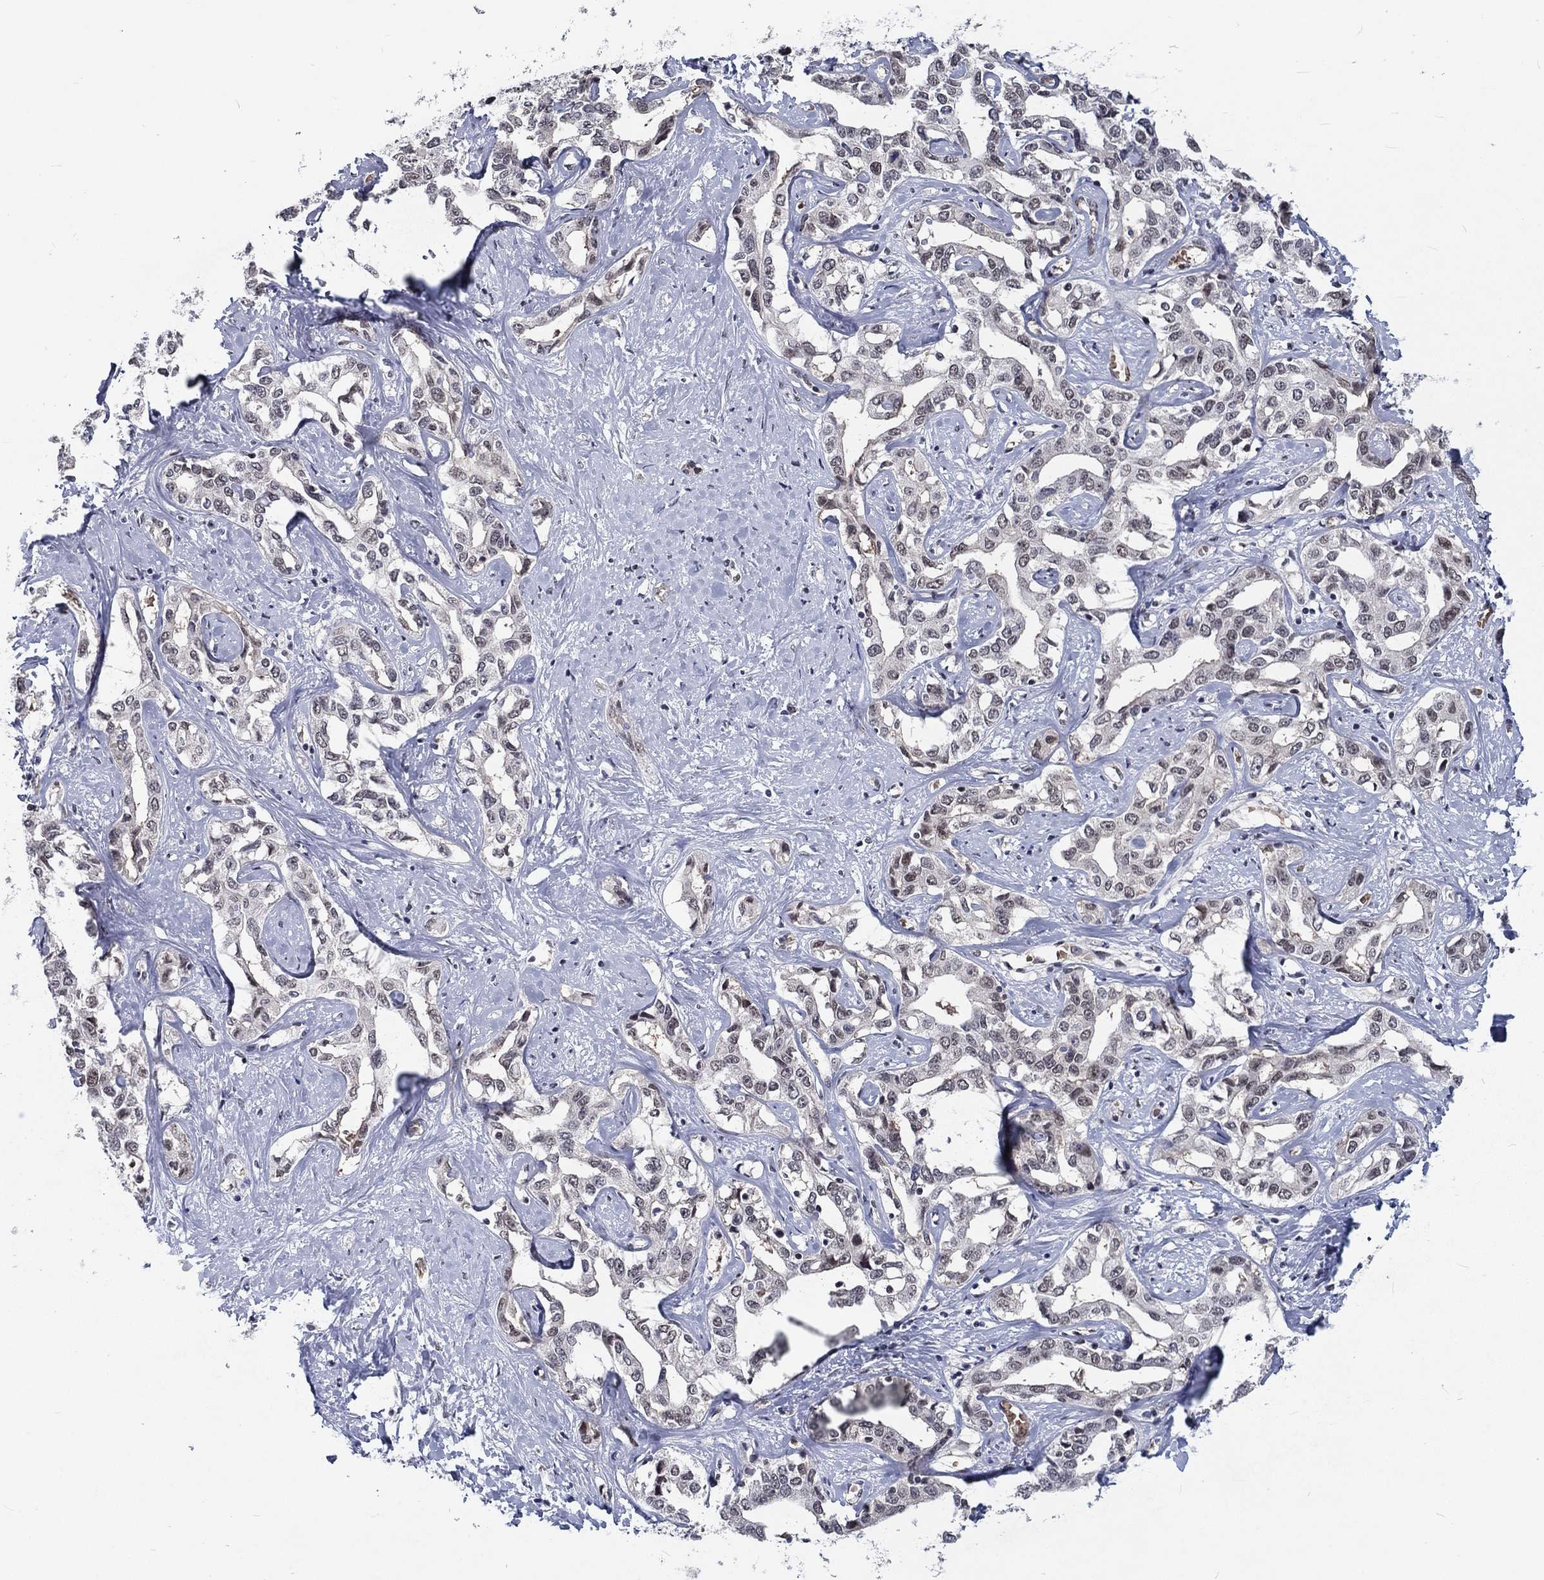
{"staining": {"intensity": "negative", "quantity": "none", "location": "none"}, "tissue": "liver cancer", "cell_type": "Tumor cells", "image_type": "cancer", "snomed": [{"axis": "morphology", "description": "Cholangiocarcinoma"}, {"axis": "topography", "description": "Liver"}], "caption": "Image shows no significant protein positivity in tumor cells of cholangiocarcinoma (liver).", "gene": "ZBED1", "patient": {"sex": "male", "age": 59}}